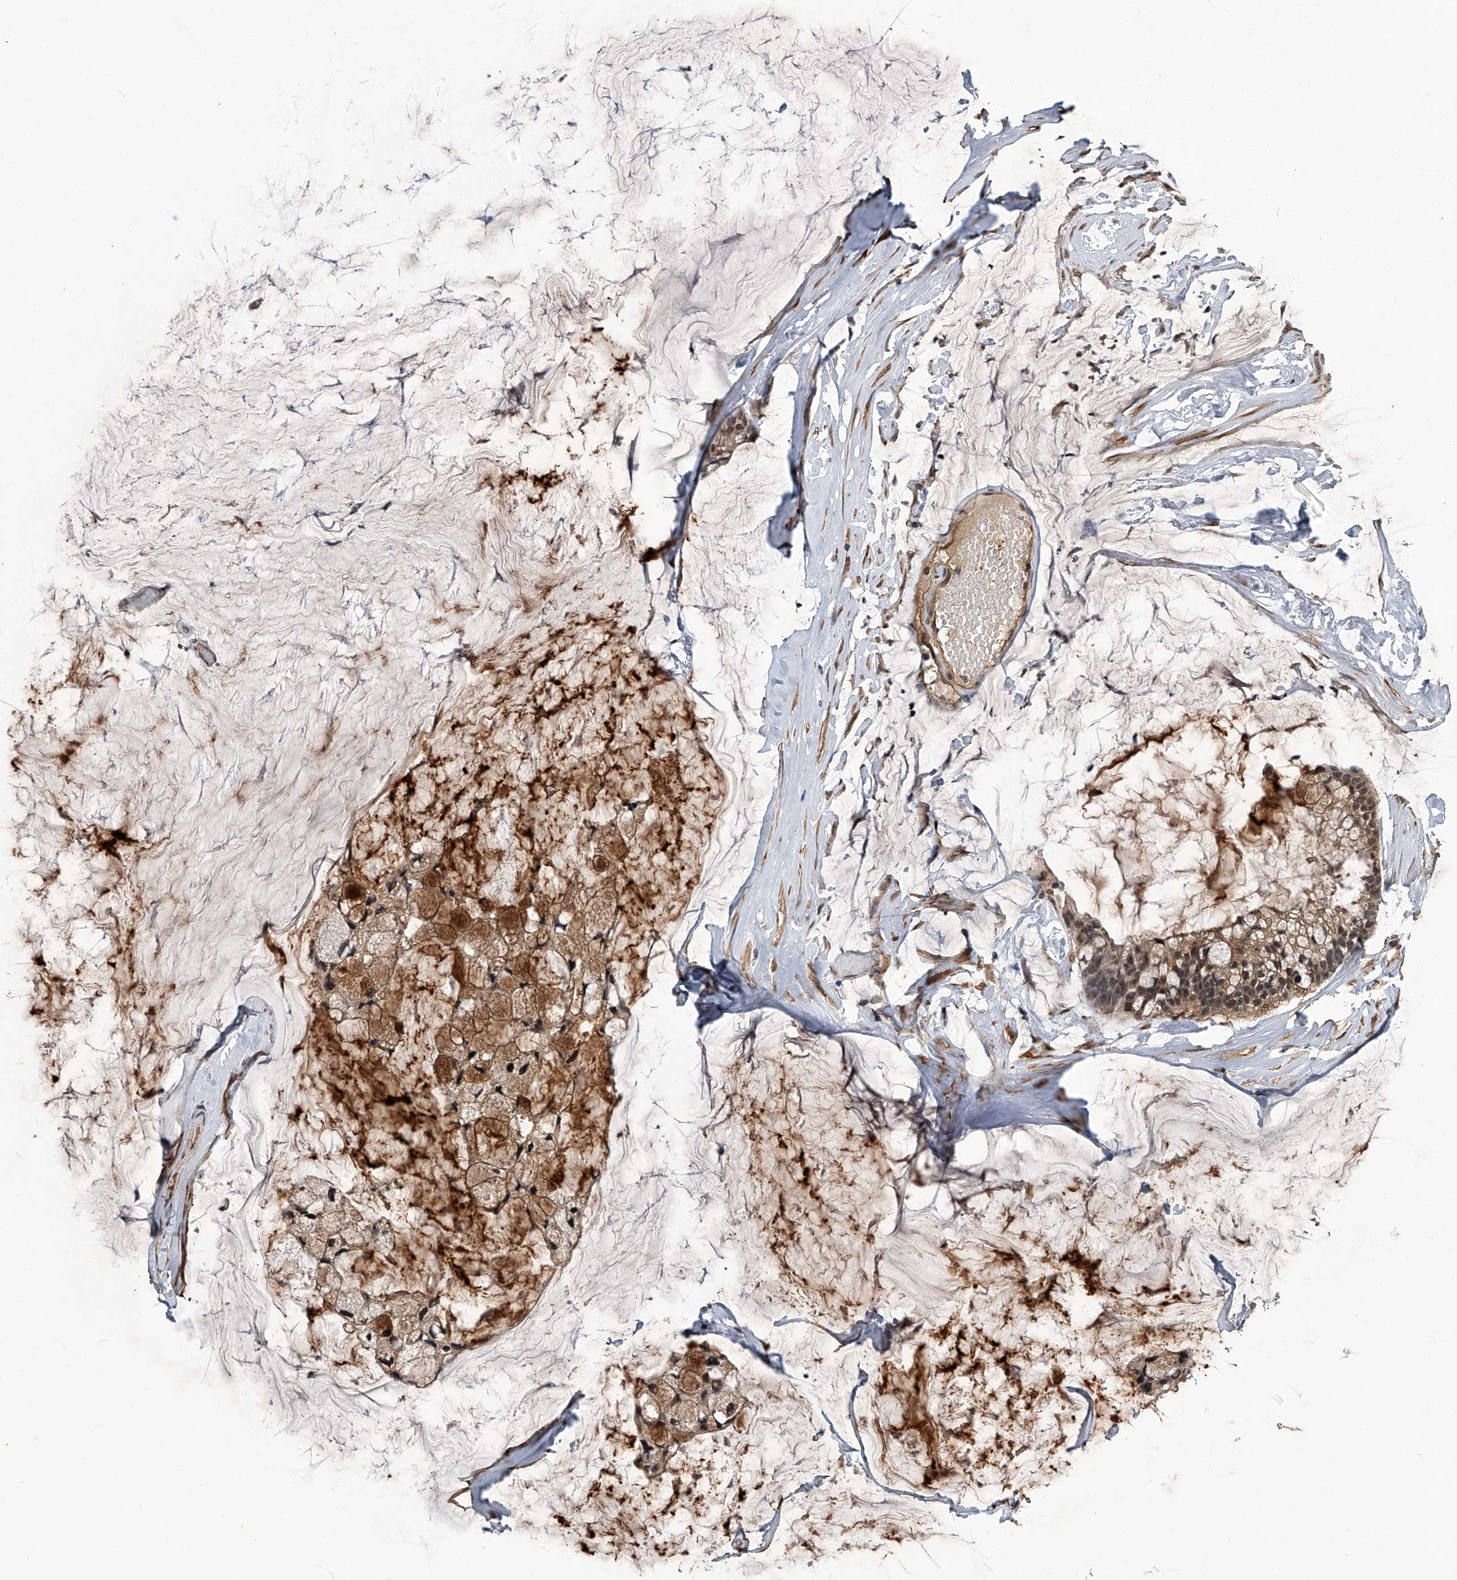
{"staining": {"intensity": "moderate", "quantity": ">75%", "location": "cytoplasmic/membranous"}, "tissue": "ovarian cancer", "cell_type": "Tumor cells", "image_type": "cancer", "snomed": [{"axis": "morphology", "description": "Cystadenocarcinoma, mucinous, NOS"}, {"axis": "topography", "description": "Ovary"}], "caption": "Immunohistochemical staining of human ovarian cancer demonstrates medium levels of moderate cytoplasmic/membranous positivity in about >75% of tumor cells.", "gene": "SLC12A8", "patient": {"sex": "female", "age": 39}}